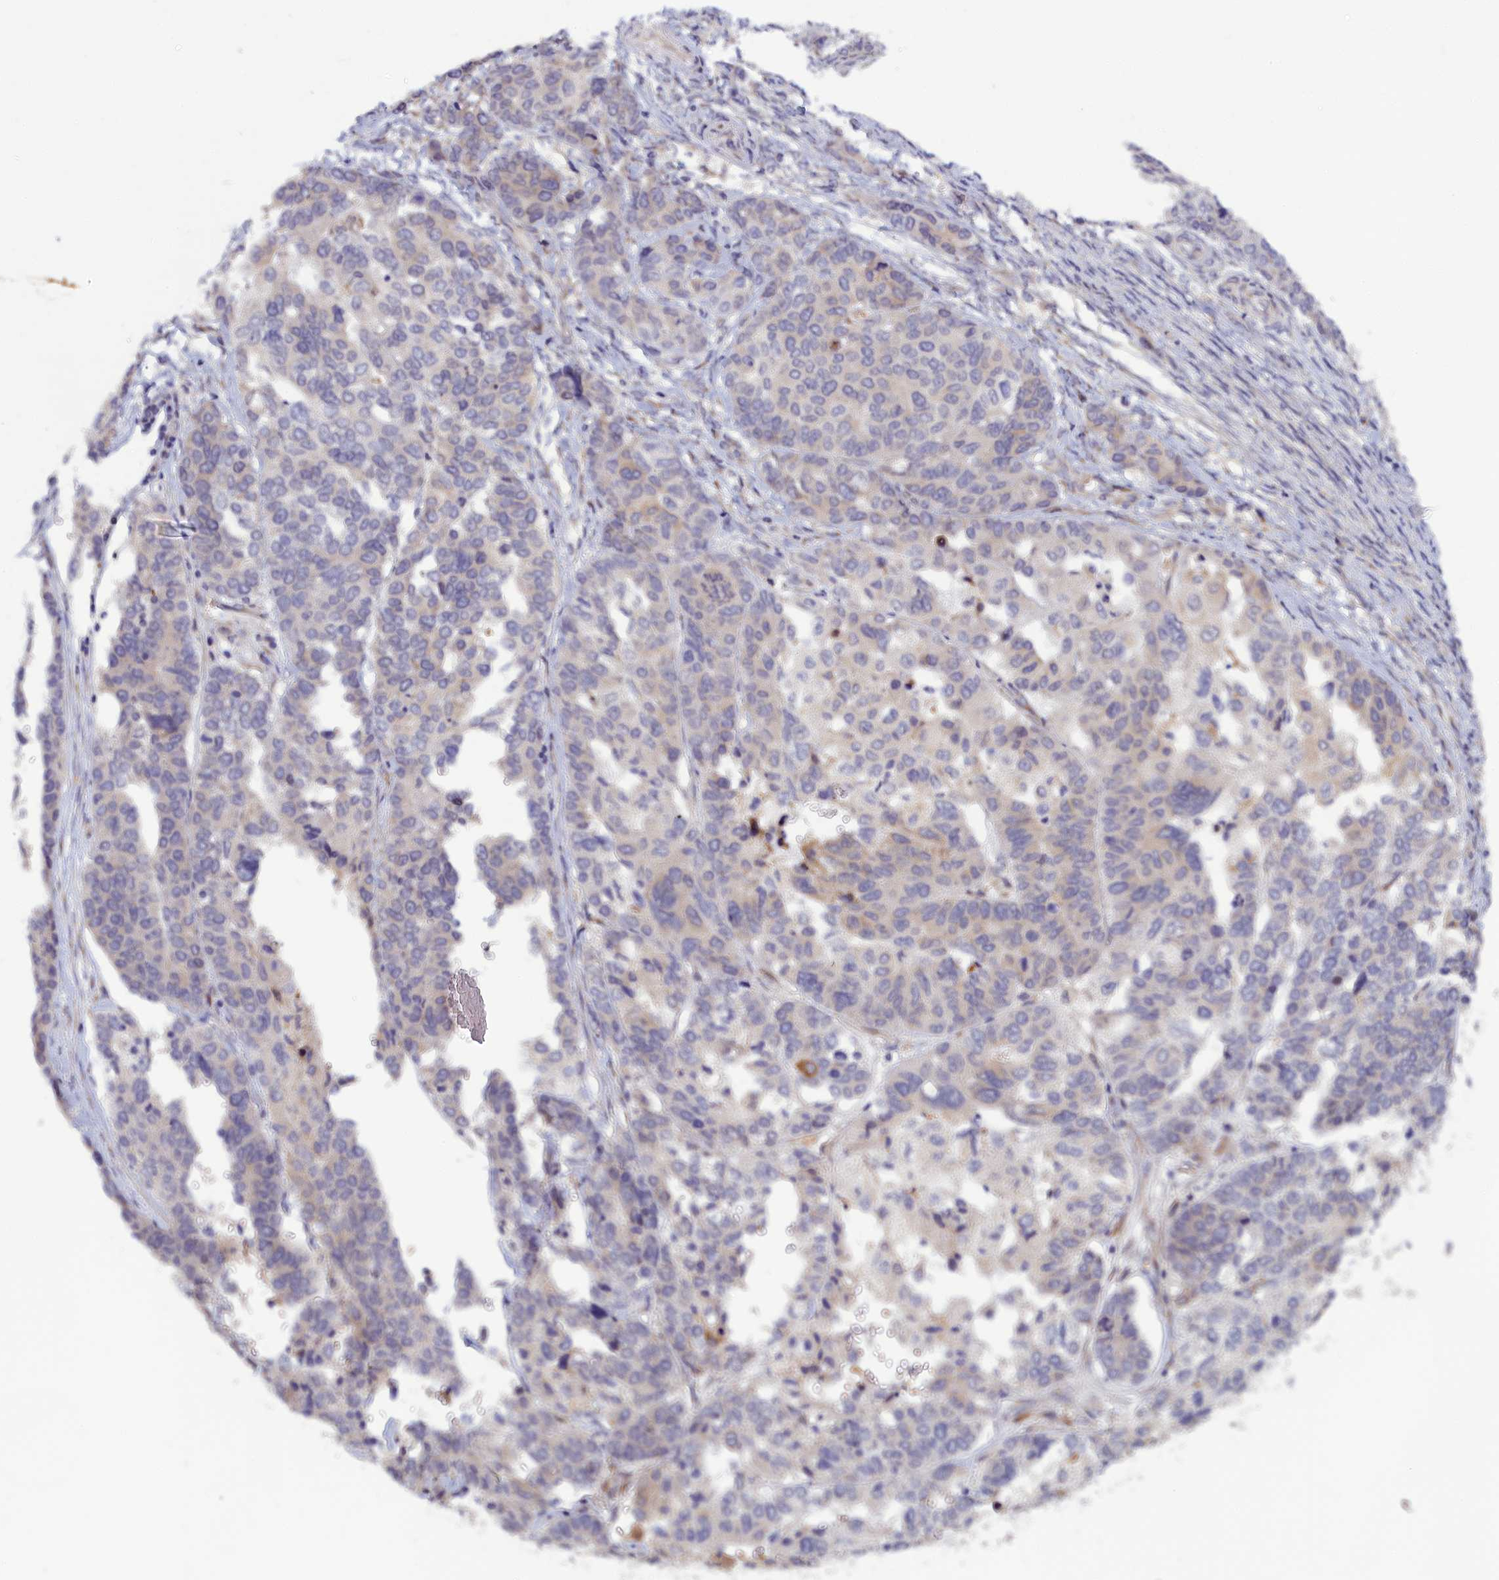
{"staining": {"intensity": "negative", "quantity": "none", "location": "none"}, "tissue": "ovarian cancer", "cell_type": "Tumor cells", "image_type": "cancer", "snomed": [{"axis": "morphology", "description": "Cystadenocarcinoma, serous, NOS"}, {"axis": "topography", "description": "Ovary"}], "caption": "Histopathology image shows no significant protein positivity in tumor cells of ovarian cancer (serous cystadenocarcinoma).", "gene": "IGFALS", "patient": {"sex": "female", "age": 44}}